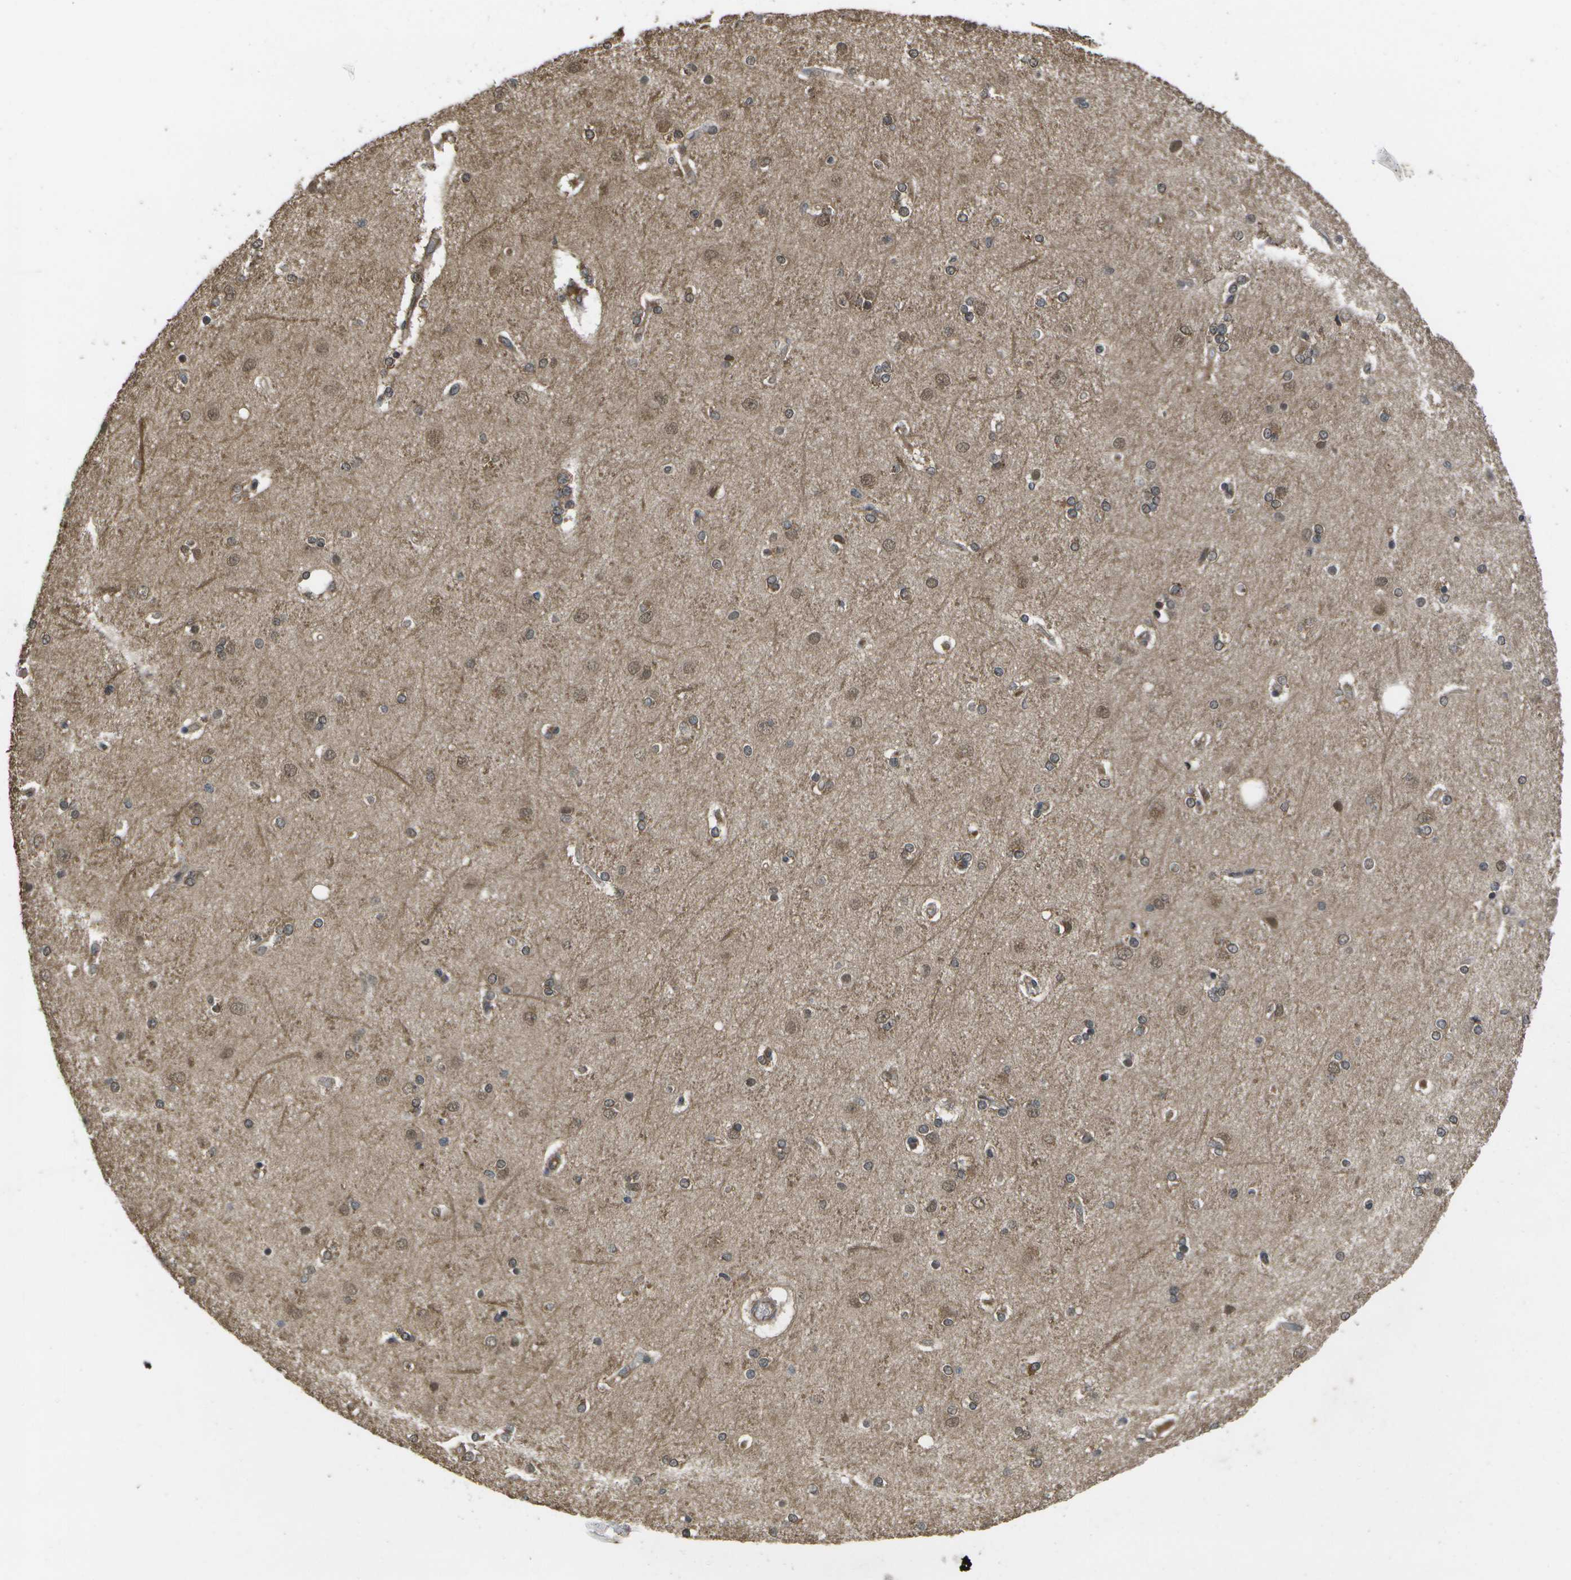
{"staining": {"intensity": "moderate", "quantity": ">75%", "location": "cytoplasmic/membranous"}, "tissue": "cerebral cortex", "cell_type": "Endothelial cells", "image_type": "normal", "snomed": [{"axis": "morphology", "description": "Normal tissue, NOS"}, {"axis": "topography", "description": "Cerebral cortex"}], "caption": "An image of cerebral cortex stained for a protein exhibits moderate cytoplasmic/membranous brown staining in endothelial cells.", "gene": "ALAS1", "patient": {"sex": "female", "age": 54}}